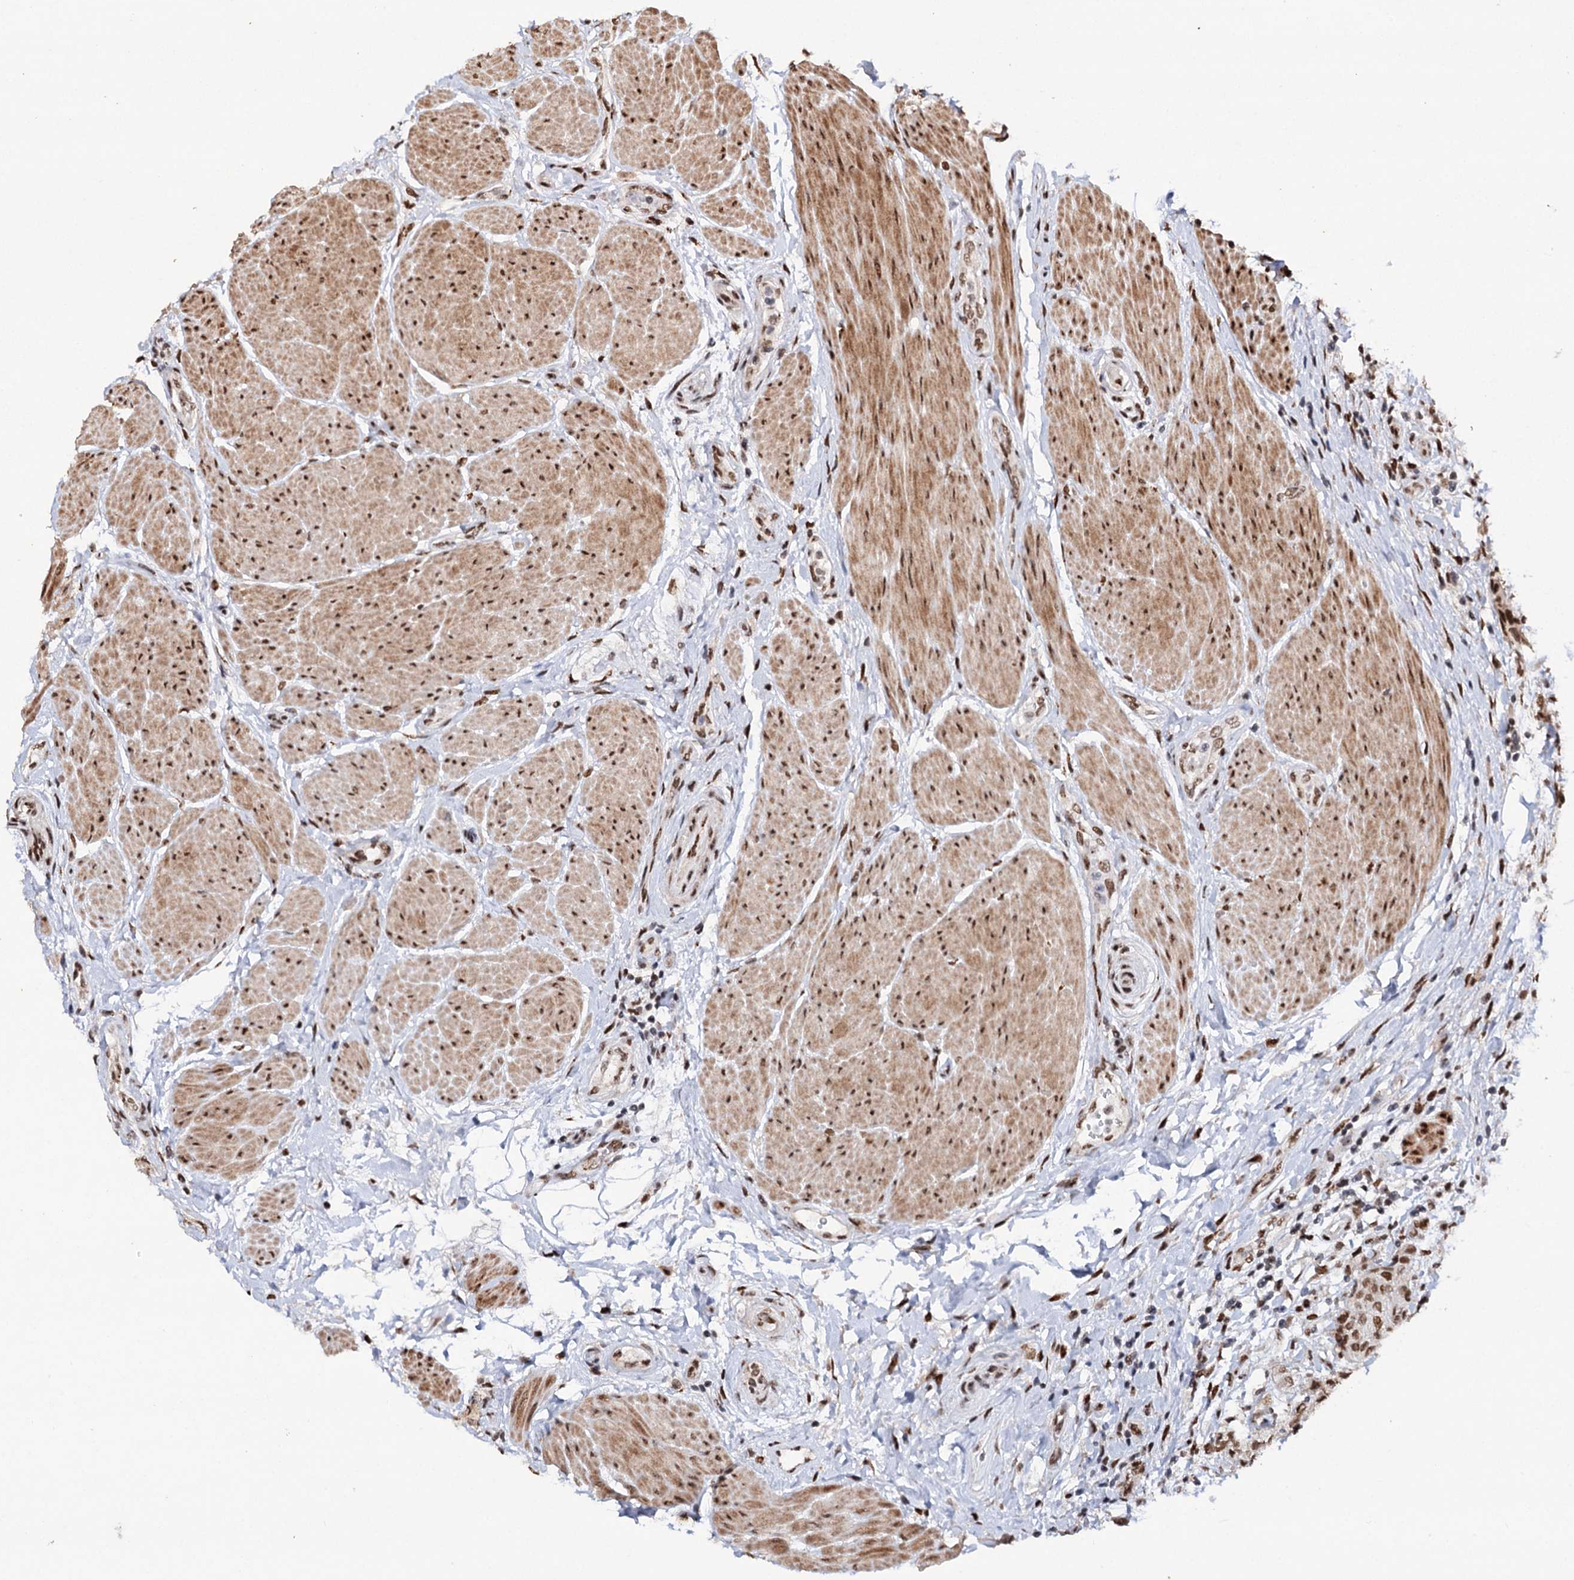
{"staining": {"intensity": "moderate", "quantity": ">75%", "location": "nuclear"}, "tissue": "urothelial cancer", "cell_type": "Tumor cells", "image_type": "cancer", "snomed": [{"axis": "morphology", "description": "Normal tissue, NOS"}, {"axis": "morphology", "description": "Urothelial carcinoma, NOS"}, {"axis": "topography", "description": "Urinary bladder"}, {"axis": "topography", "description": "Peripheral nerve tissue"}], "caption": "Human urothelial cancer stained for a protein (brown) shows moderate nuclear positive staining in approximately >75% of tumor cells.", "gene": "MATR3", "patient": {"sex": "male", "age": 35}}